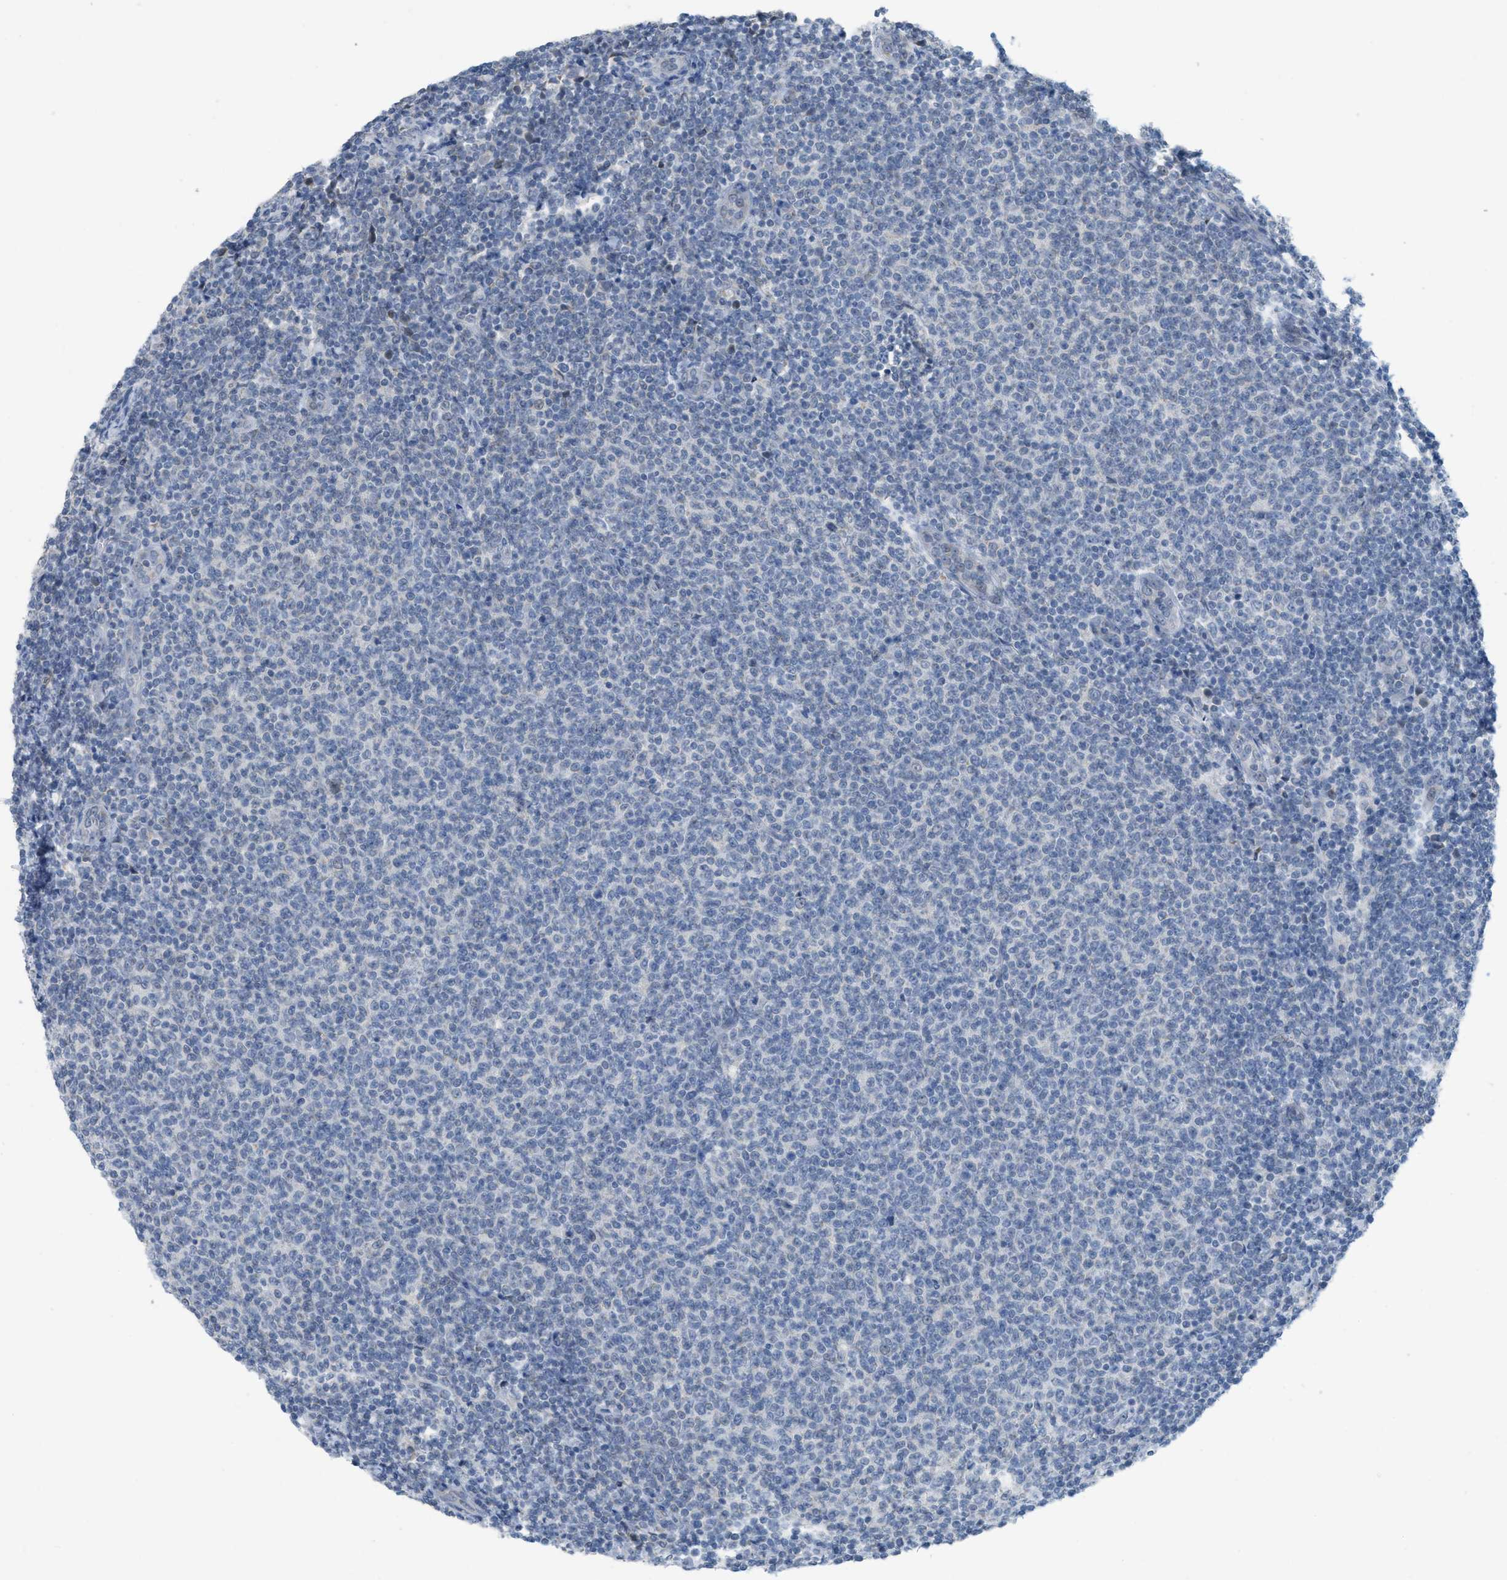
{"staining": {"intensity": "negative", "quantity": "none", "location": "none"}, "tissue": "lymphoma", "cell_type": "Tumor cells", "image_type": "cancer", "snomed": [{"axis": "morphology", "description": "Malignant lymphoma, non-Hodgkin's type, Low grade"}, {"axis": "topography", "description": "Lymph node"}], "caption": "Human malignant lymphoma, non-Hodgkin's type (low-grade) stained for a protein using IHC exhibits no positivity in tumor cells.", "gene": "TXNDC2", "patient": {"sex": "male", "age": 66}}